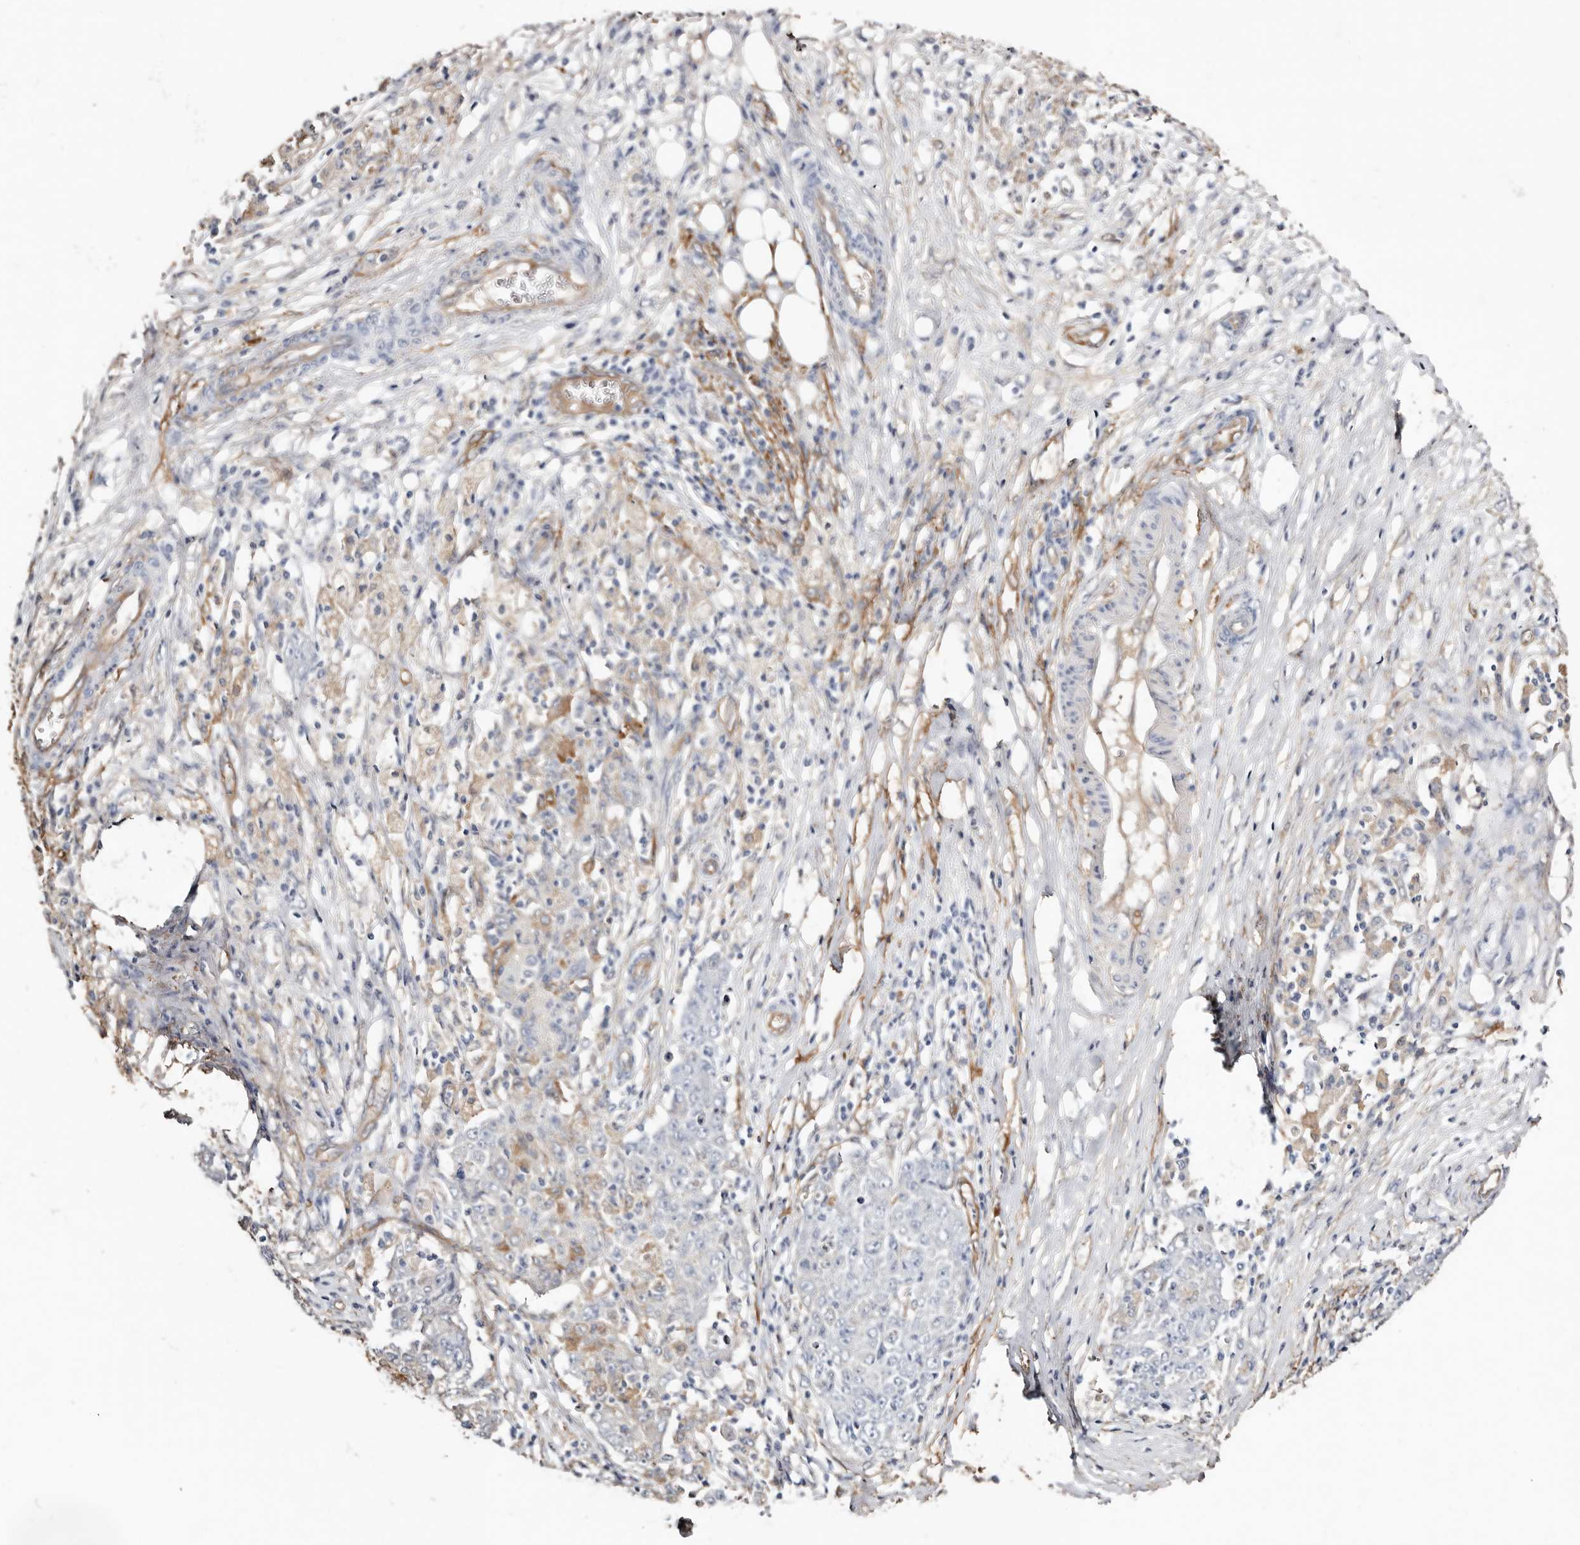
{"staining": {"intensity": "negative", "quantity": "none", "location": "none"}, "tissue": "ovarian cancer", "cell_type": "Tumor cells", "image_type": "cancer", "snomed": [{"axis": "morphology", "description": "Carcinoma, endometroid"}, {"axis": "topography", "description": "Ovary"}], "caption": "A photomicrograph of human ovarian endometroid carcinoma is negative for staining in tumor cells.", "gene": "TGM2", "patient": {"sex": "female", "age": 42}}